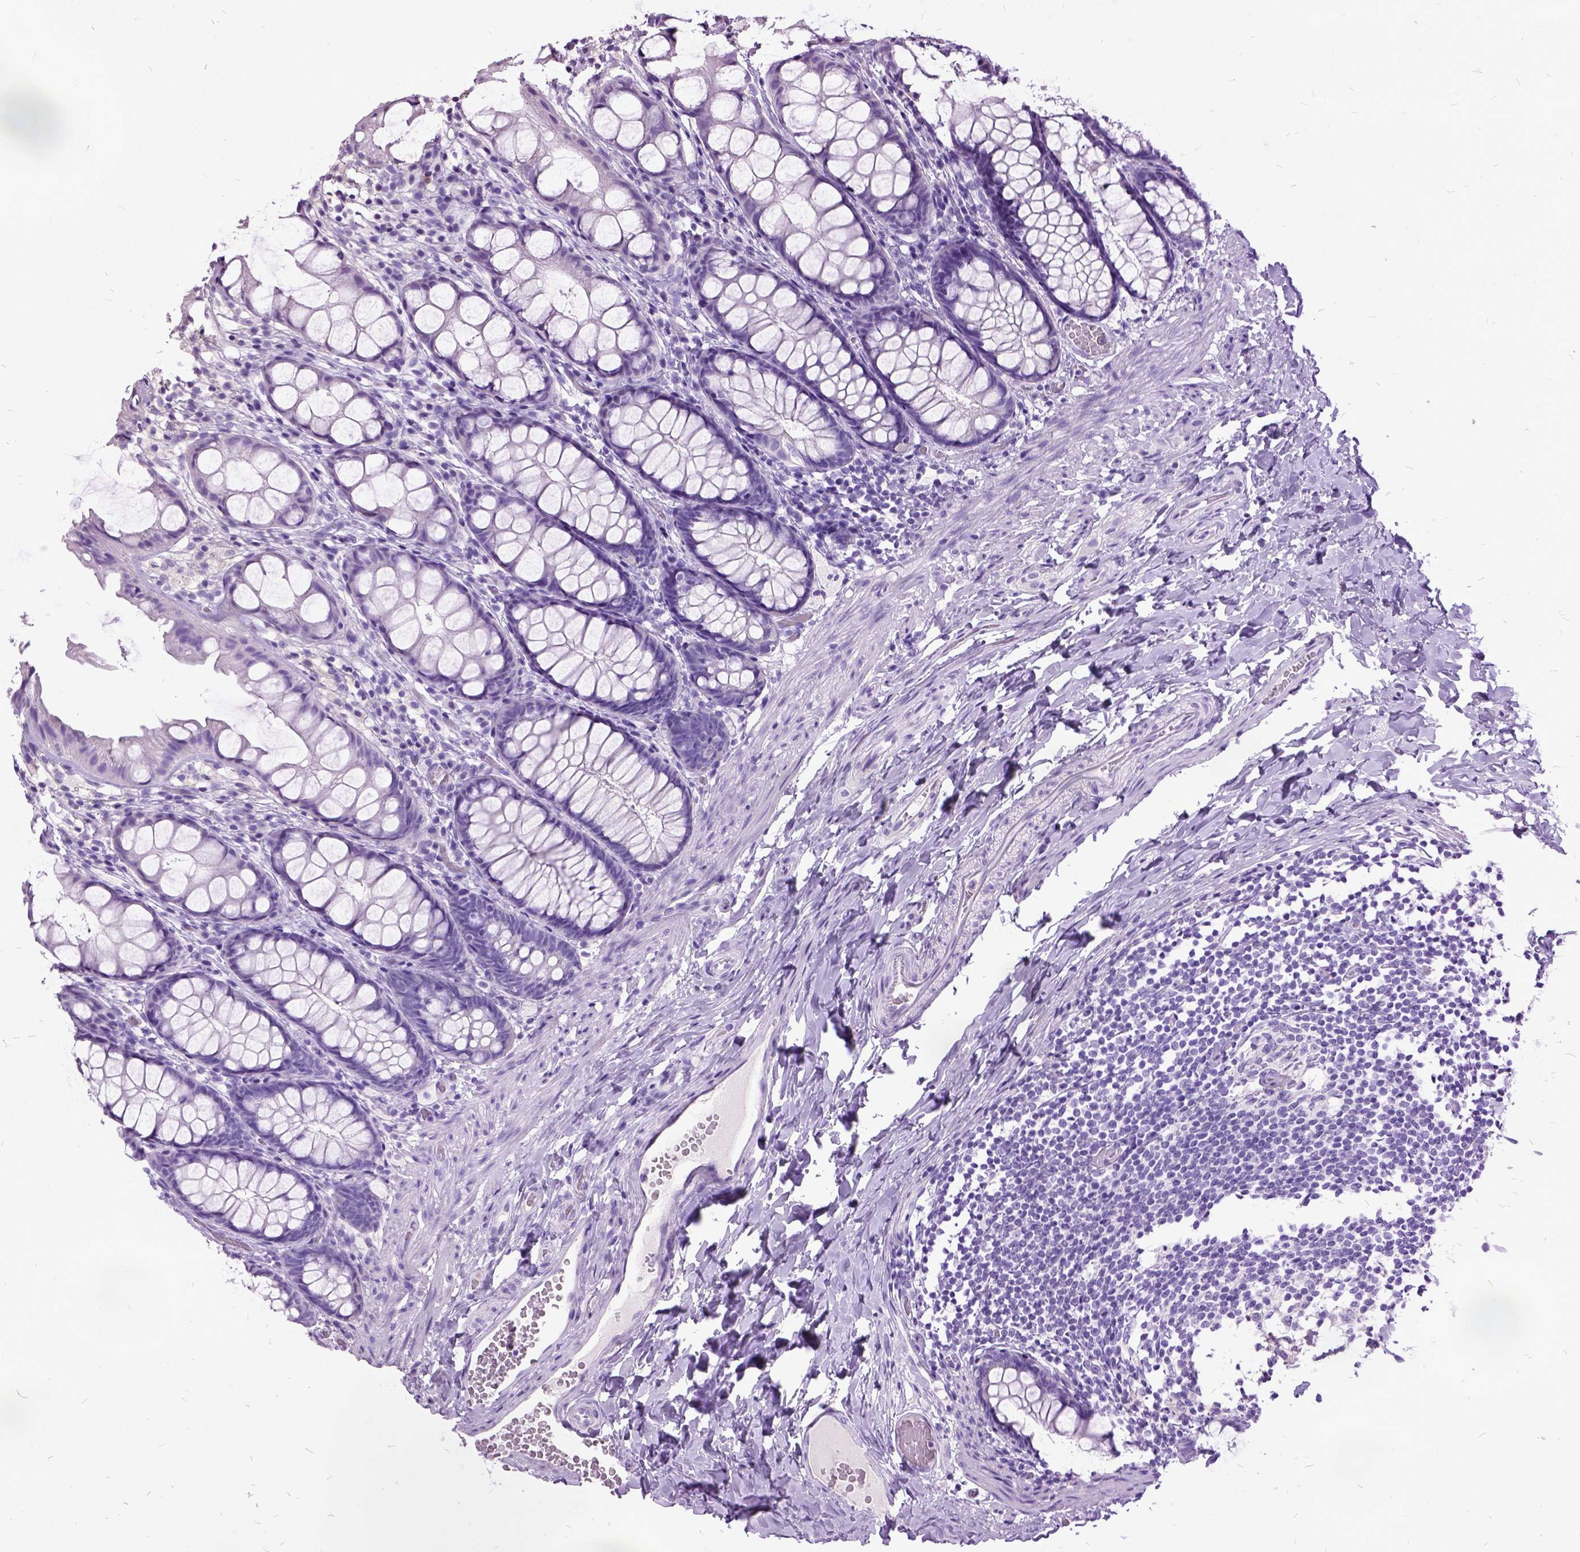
{"staining": {"intensity": "negative", "quantity": "none", "location": "none"}, "tissue": "colon", "cell_type": "Endothelial cells", "image_type": "normal", "snomed": [{"axis": "morphology", "description": "Normal tissue, NOS"}, {"axis": "topography", "description": "Colon"}], "caption": "This is an IHC histopathology image of benign human colon. There is no staining in endothelial cells.", "gene": "MME", "patient": {"sex": "male", "age": 47}}